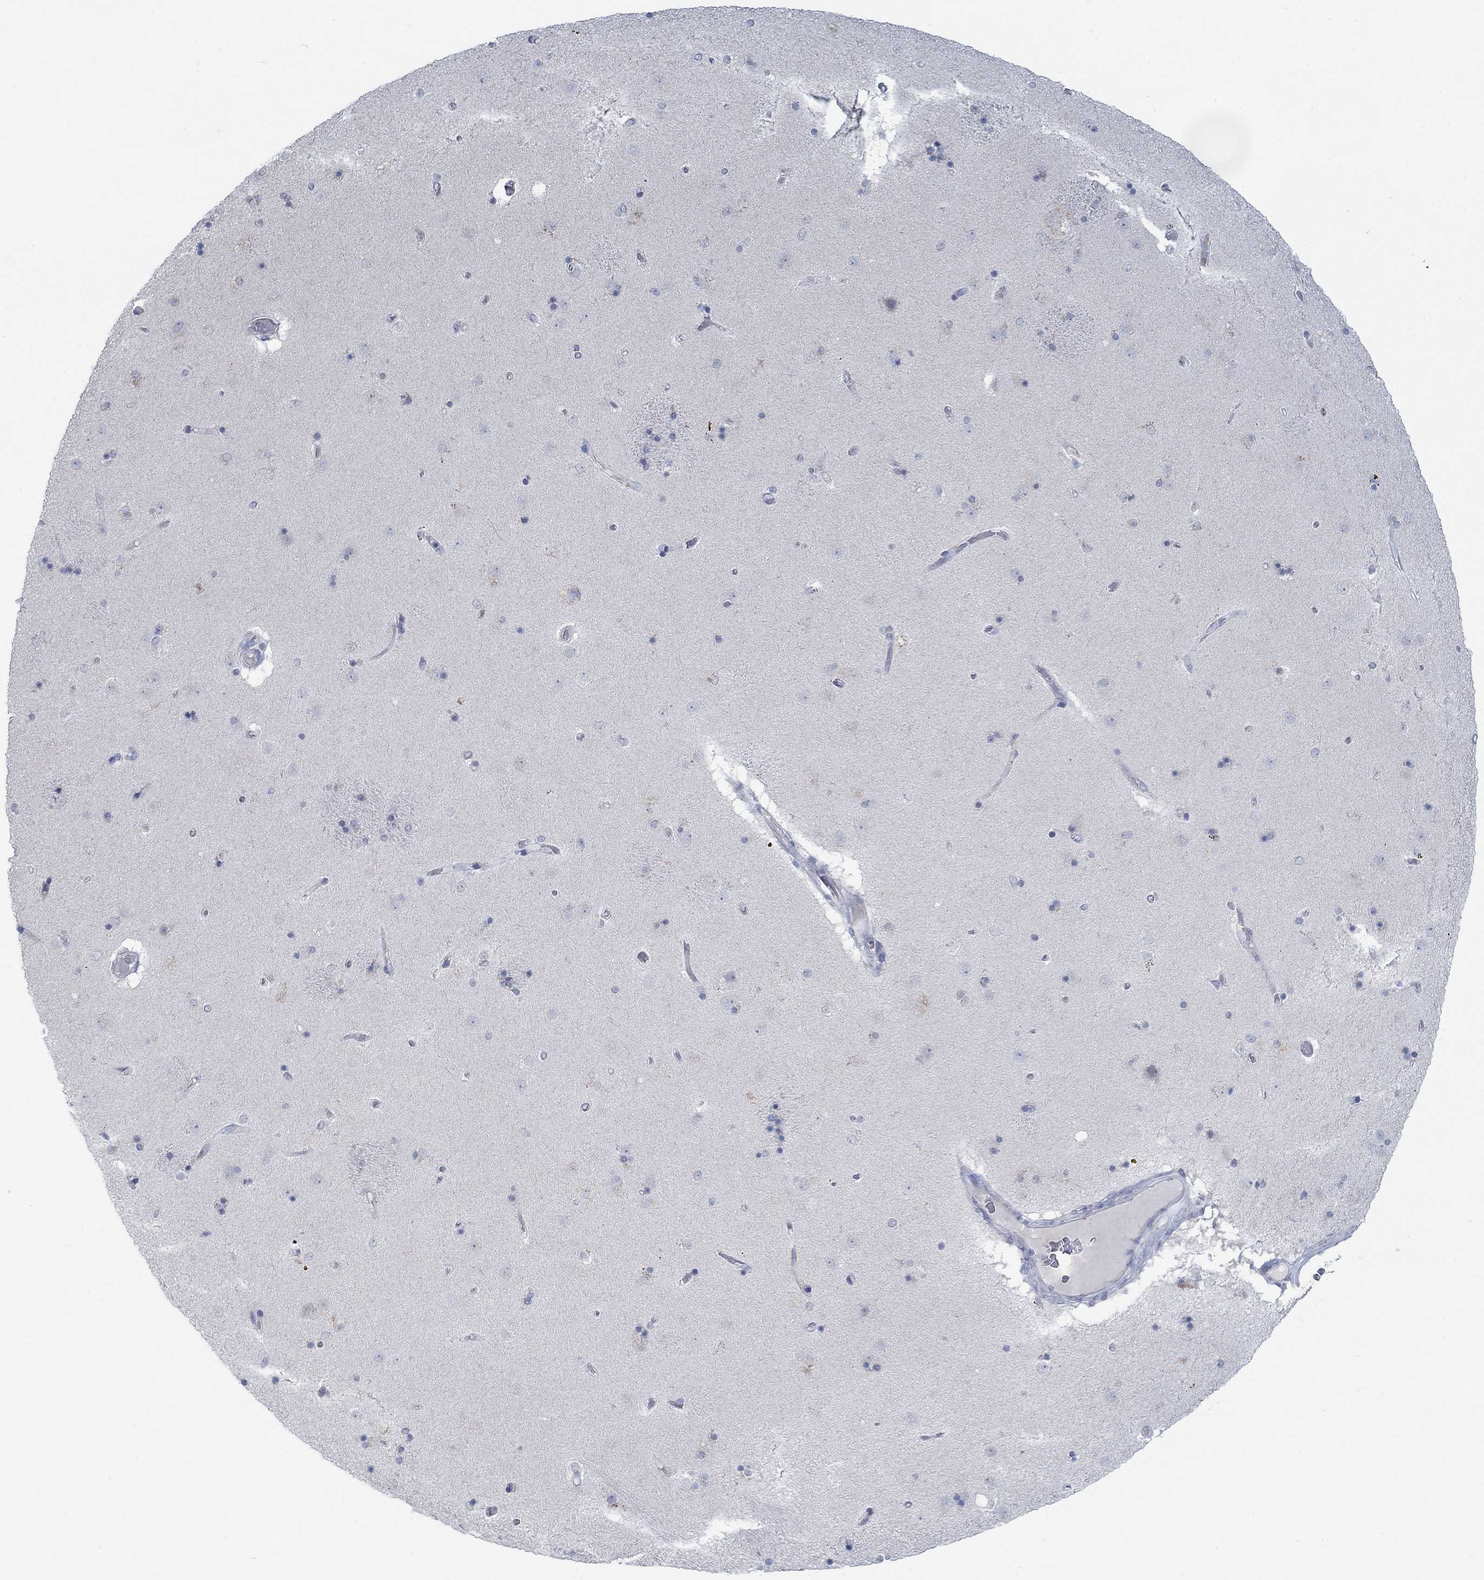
{"staining": {"intensity": "negative", "quantity": "none", "location": "none"}, "tissue": "caudate", "cell_type": "Glial cells", "image_type": "normal", "snomed": [{"axis": "morphology", "description": "Normal tissue, NOS"}, {"axis": "topography", "description": "Lateral ventricle wall"}], "caption": "IHC histopathology image of benign caudate: caudate stained with DAB (3,3'-diaminobenzidine) shows no significant protein positivity in glial cells.", "gene": "TEKT4", "patient": {"sex": "male", "age": 54}}